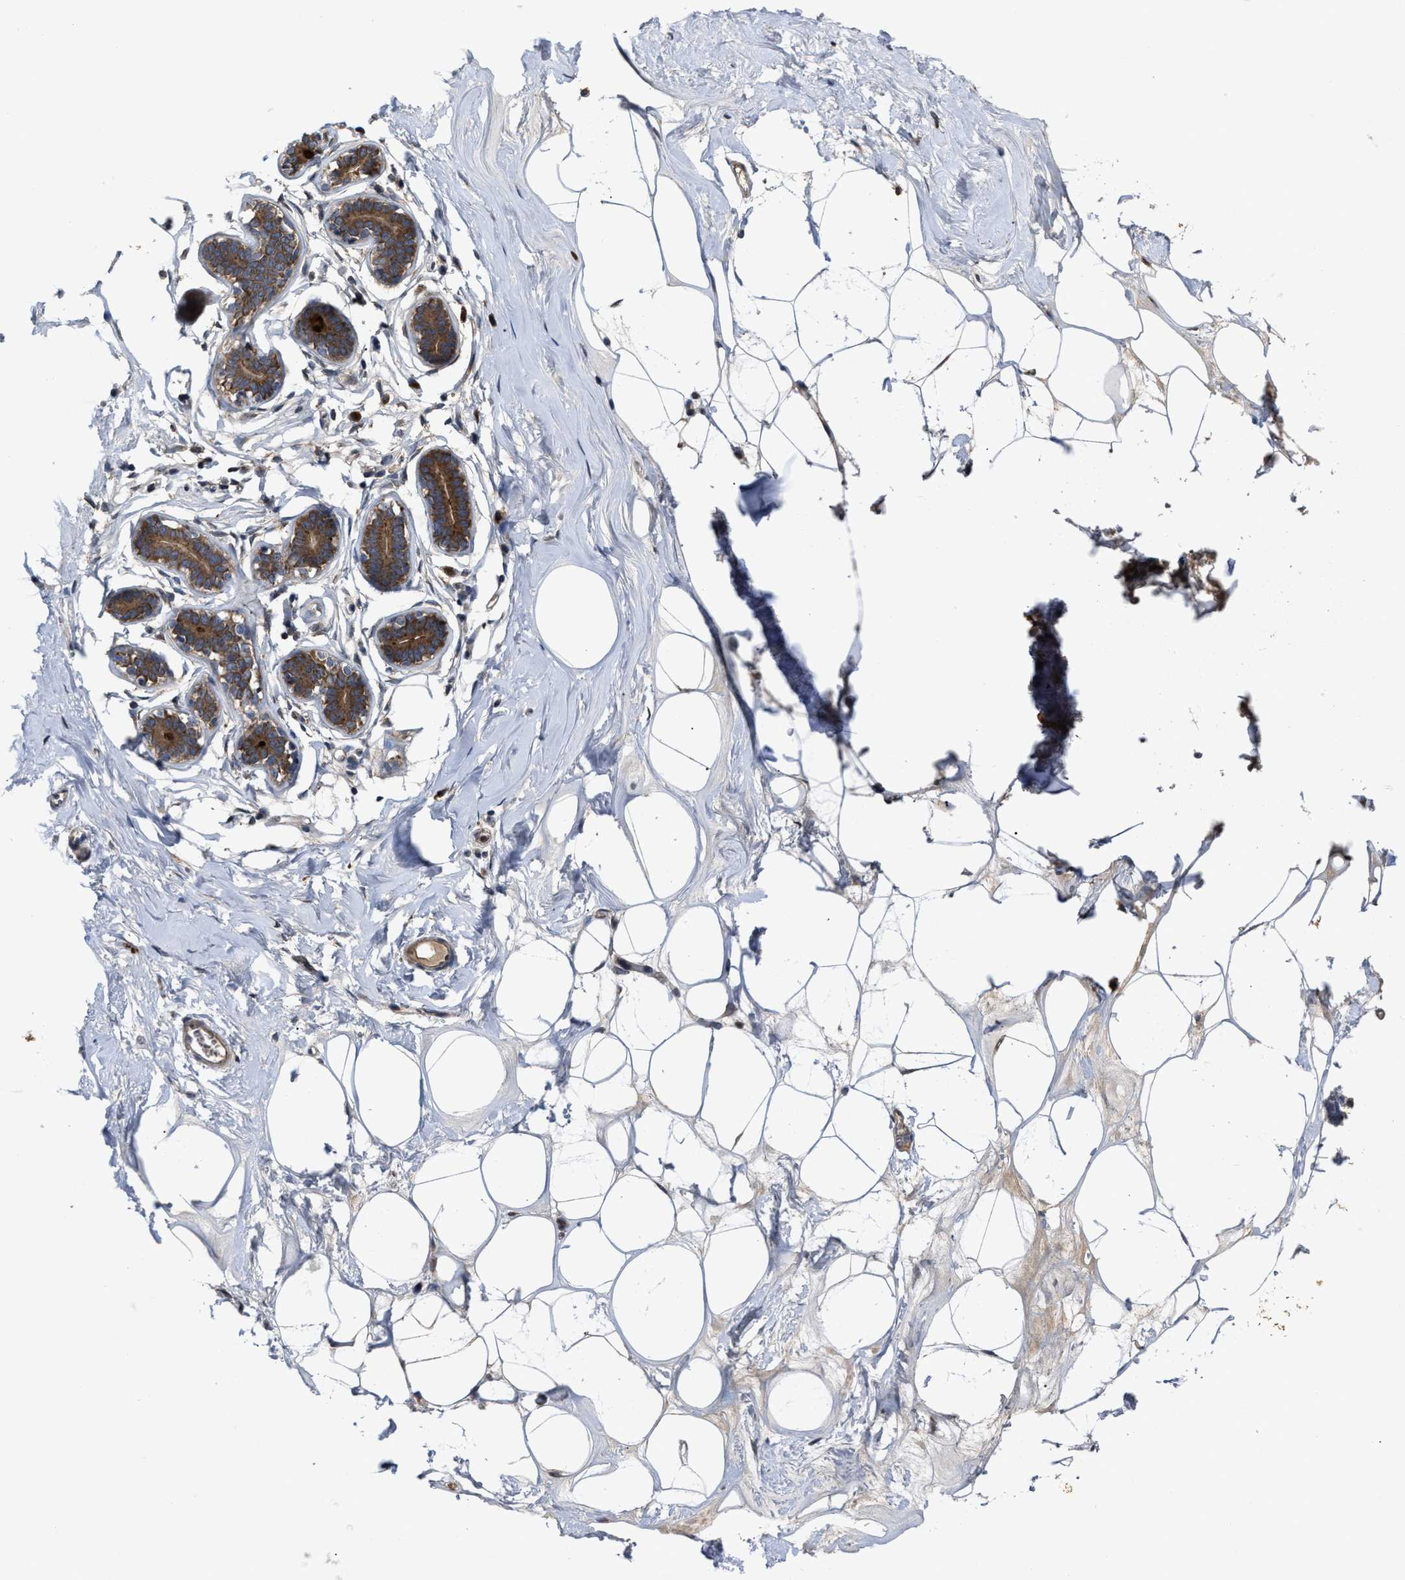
{"staining": {"intensity": "moderate", "quantity": ">75%", "location": "cytoplasmic/membranous"}, "tissue": "adipose tissue", "cell_type": "Adipocytes", "image_type": "normal", "snomed": [{"axis": "morphology", "description": "Normal tissue, NOS"}, {"axis": "morphology", "description": "Fibrosis, NOS"}, {"axis": "topography", "description": "Breast"}, {"axis": "topography", "description": "Adipose tissue"}], "caption": "An immunohistochemistry (IHC) histopathology image of unremarkable tissue is shown. Protein staining in brown highlights moderate cytoplasmic/membranous positivity in adipose tissue within adipocytes.", "gene": "PASK", "patient": {"sex": "female", "age": 39}}